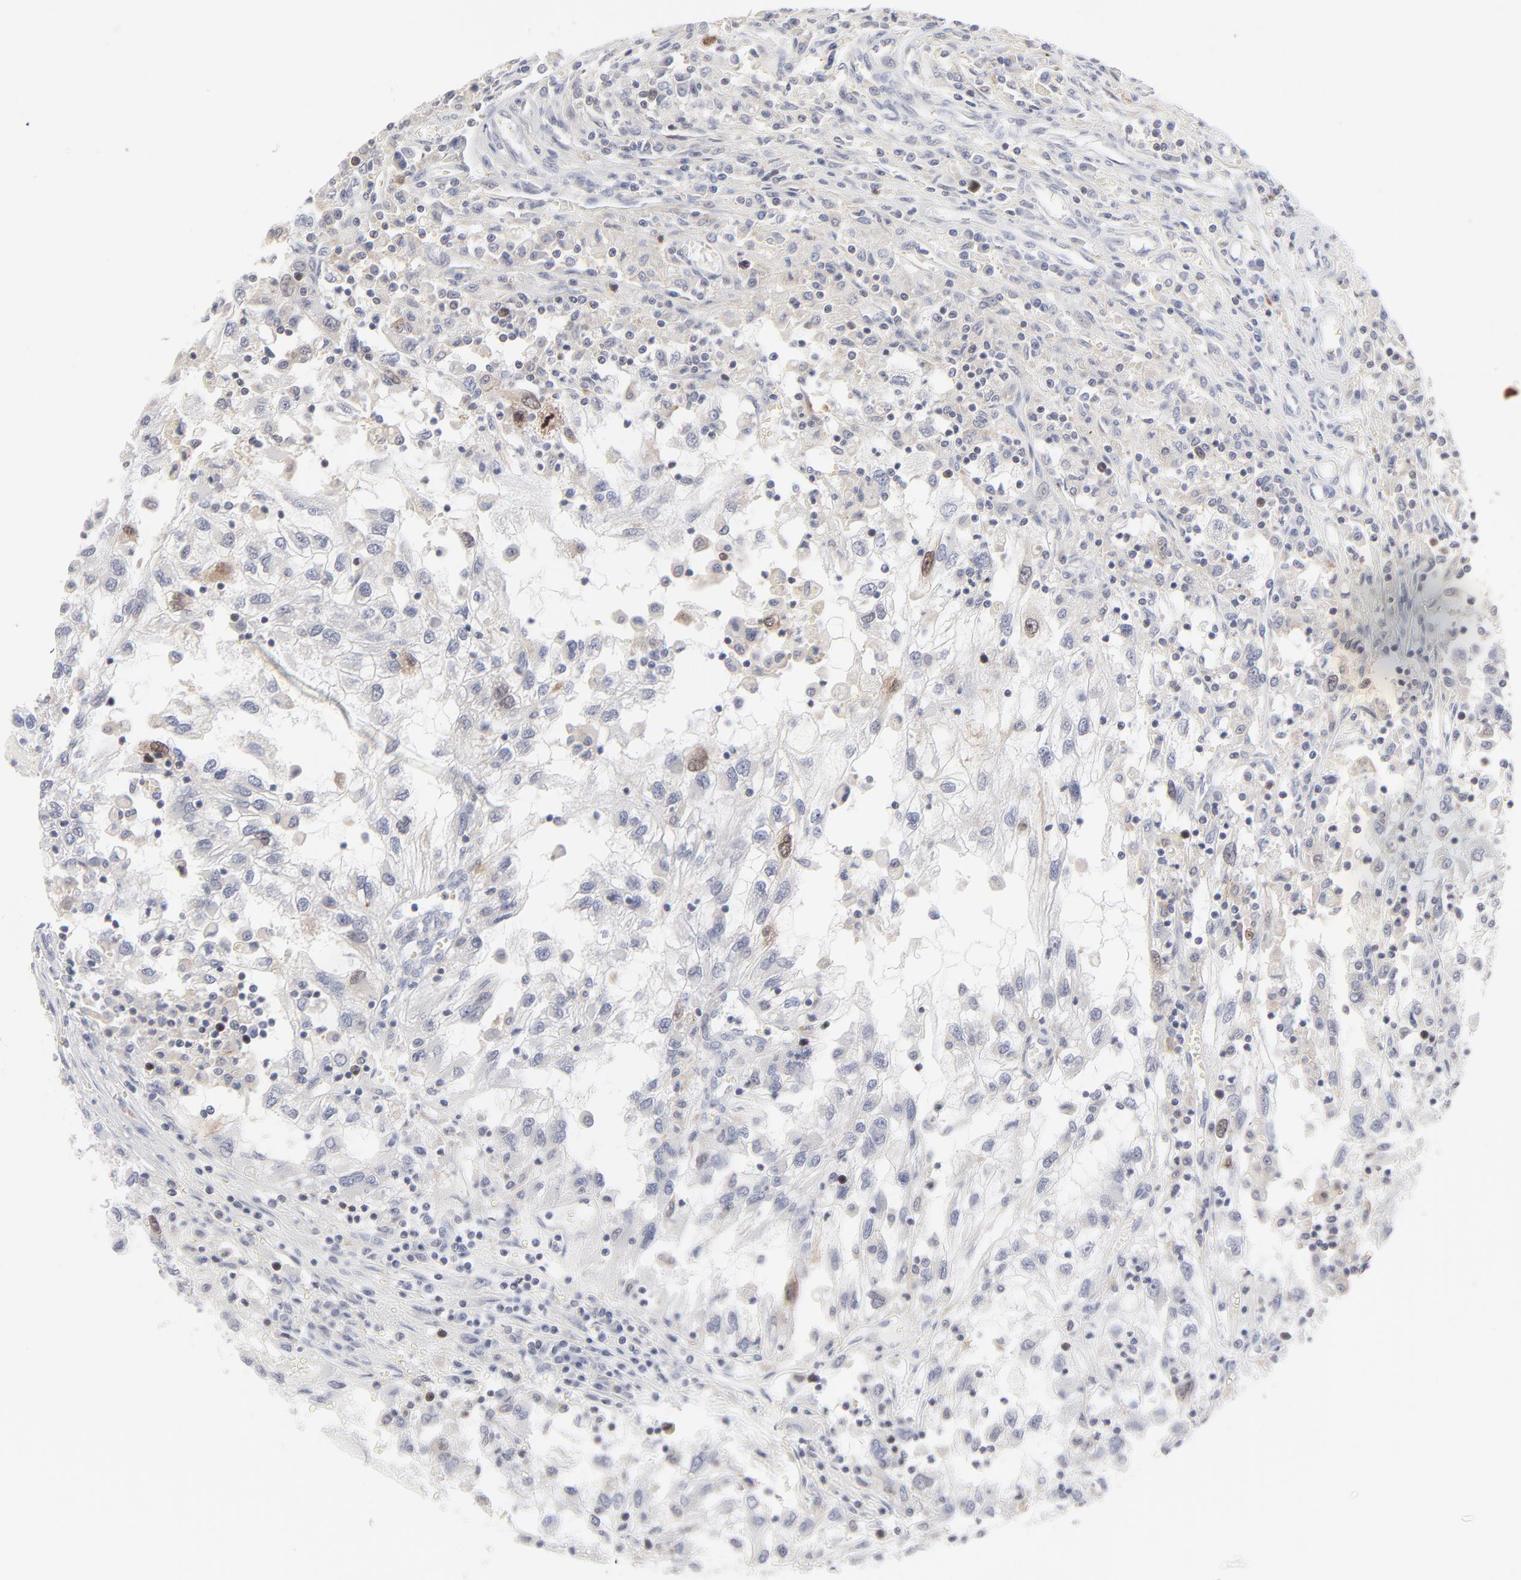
{"staining": {"intensity": "moderate", "quantity": "<25%", "location": "cytoplasmic/membranous,nuclear"}, "tissue": "renal cancer", "cell_type": "Tumor cells", "image_type": "cancer", "snomed": [{"axis": "morphology", "description": "Normal tissue, NOS"}, {"axis": "morphology", "description": "Adenocarcinoma, NOS"}, {"axis": "topography", "description": "Kidney"}], "caption": "Human adenocarcinoma (renal) stained with a brown dye exhibits moderate cytoplasmic/membranous and nuclear positive positivity in approximately <25% of tumor cells.", "gene": "AURKA", "patient": {"sex": "male", "age": 71}}